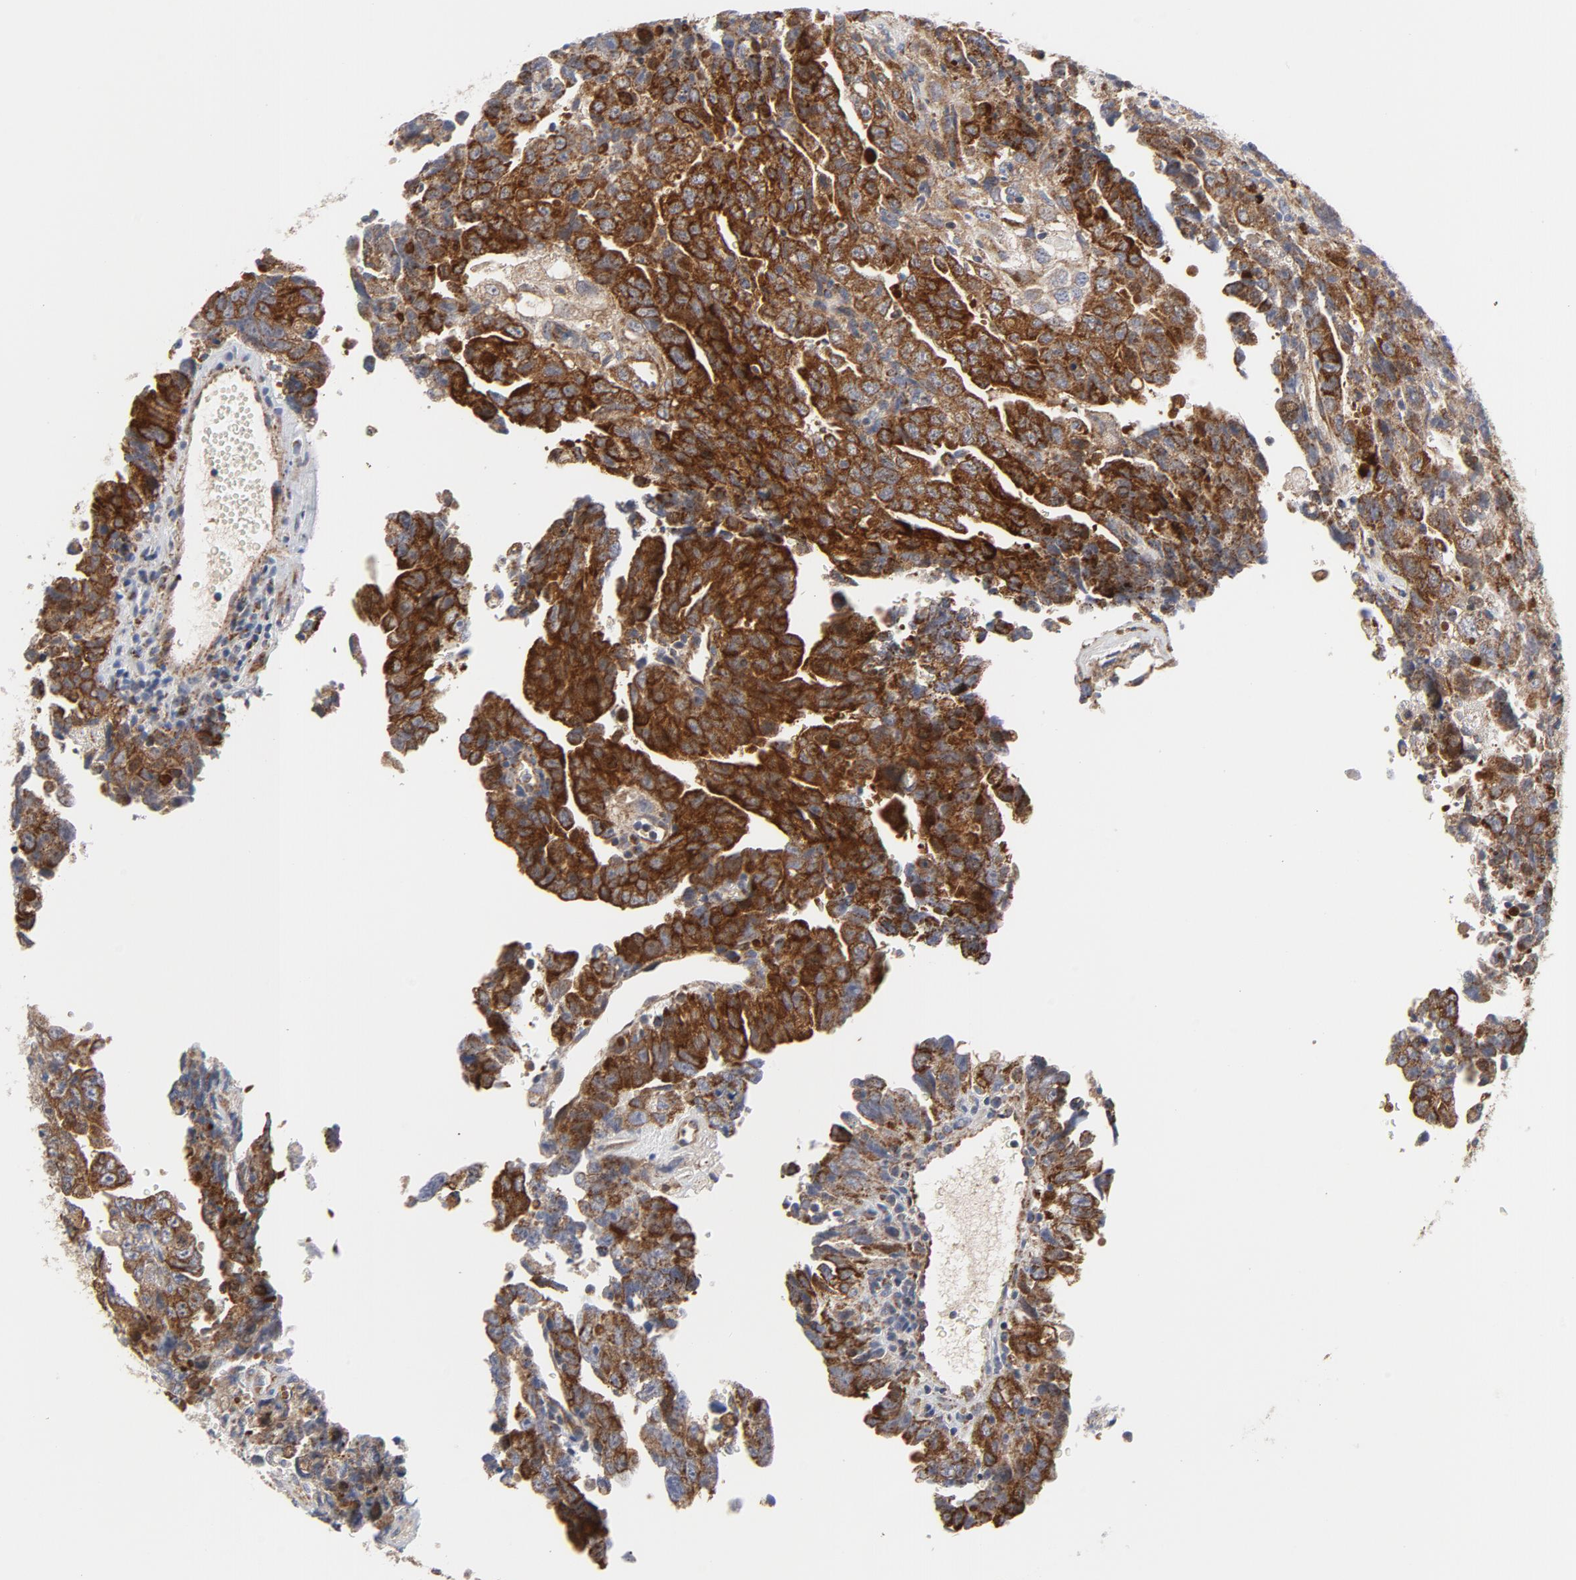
{"staining": {"intensity": "strong", "quantity": ">75%", "location": "cytoplasmic/membranous"}, "tissue": "testis cancer", "cell_type": "Tumor cells", "image_type": "cancer", "snomed": [{"axis": "morphology", "description": "Carcinoma, Embryonal, NOS"}, {"axis": "topography", "description": "Testis"}], "caption": "Immunohistochemical staining of testis cancer (embryonal carcinoma) exhibits high levels of strong cytoplasmic/membranous expression in about >75% of tumor cells. (DAB (3,3'-diaminobenzidine) IHC with brightfield microscopy, high magnification).", "gene": "RAPGEF4", "patient": {"sex": "male", "age": 28}}